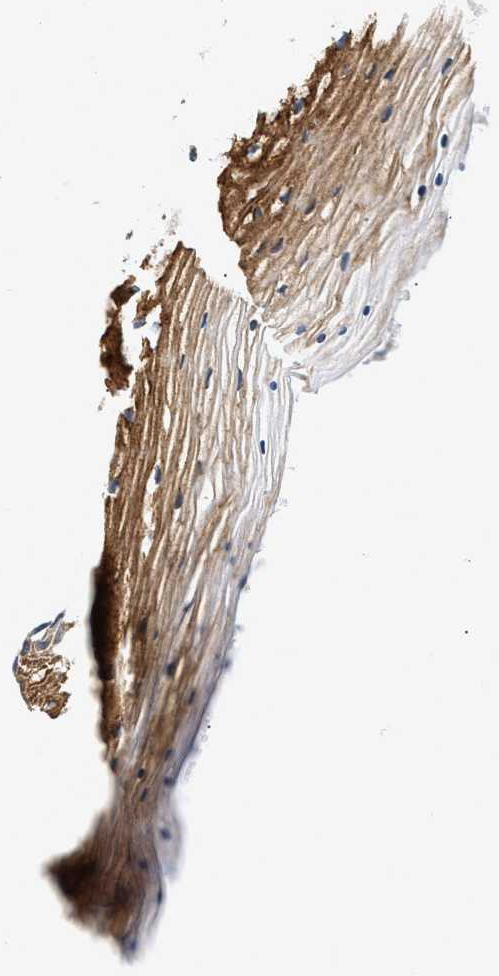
{"staining": {"intensity": "moderate", "quantity": "25%-75%", "location": "cytoplasmic/membranous"}, "tissue": "vagina", "cell_type": "Squamous epithelial cells", "image_type": "normal", "snomed": [{"axis": "morphology", "description": "Normal tissue, NOS"}, {"axis": "topography", "description": "Vagina"}], "caption": "Immunohistochemistry (IHC) micrograph of normal vagina: vagina stained using IHC exhibits medium levels of moderate protein expression localized specifically in the cytoplasmic/membranous of squamous epithelial cells, appearing as a cytoplasmic/membranous brown color.", "gene": "IFT74", "patient": {"sex": "female", "age": 32}}